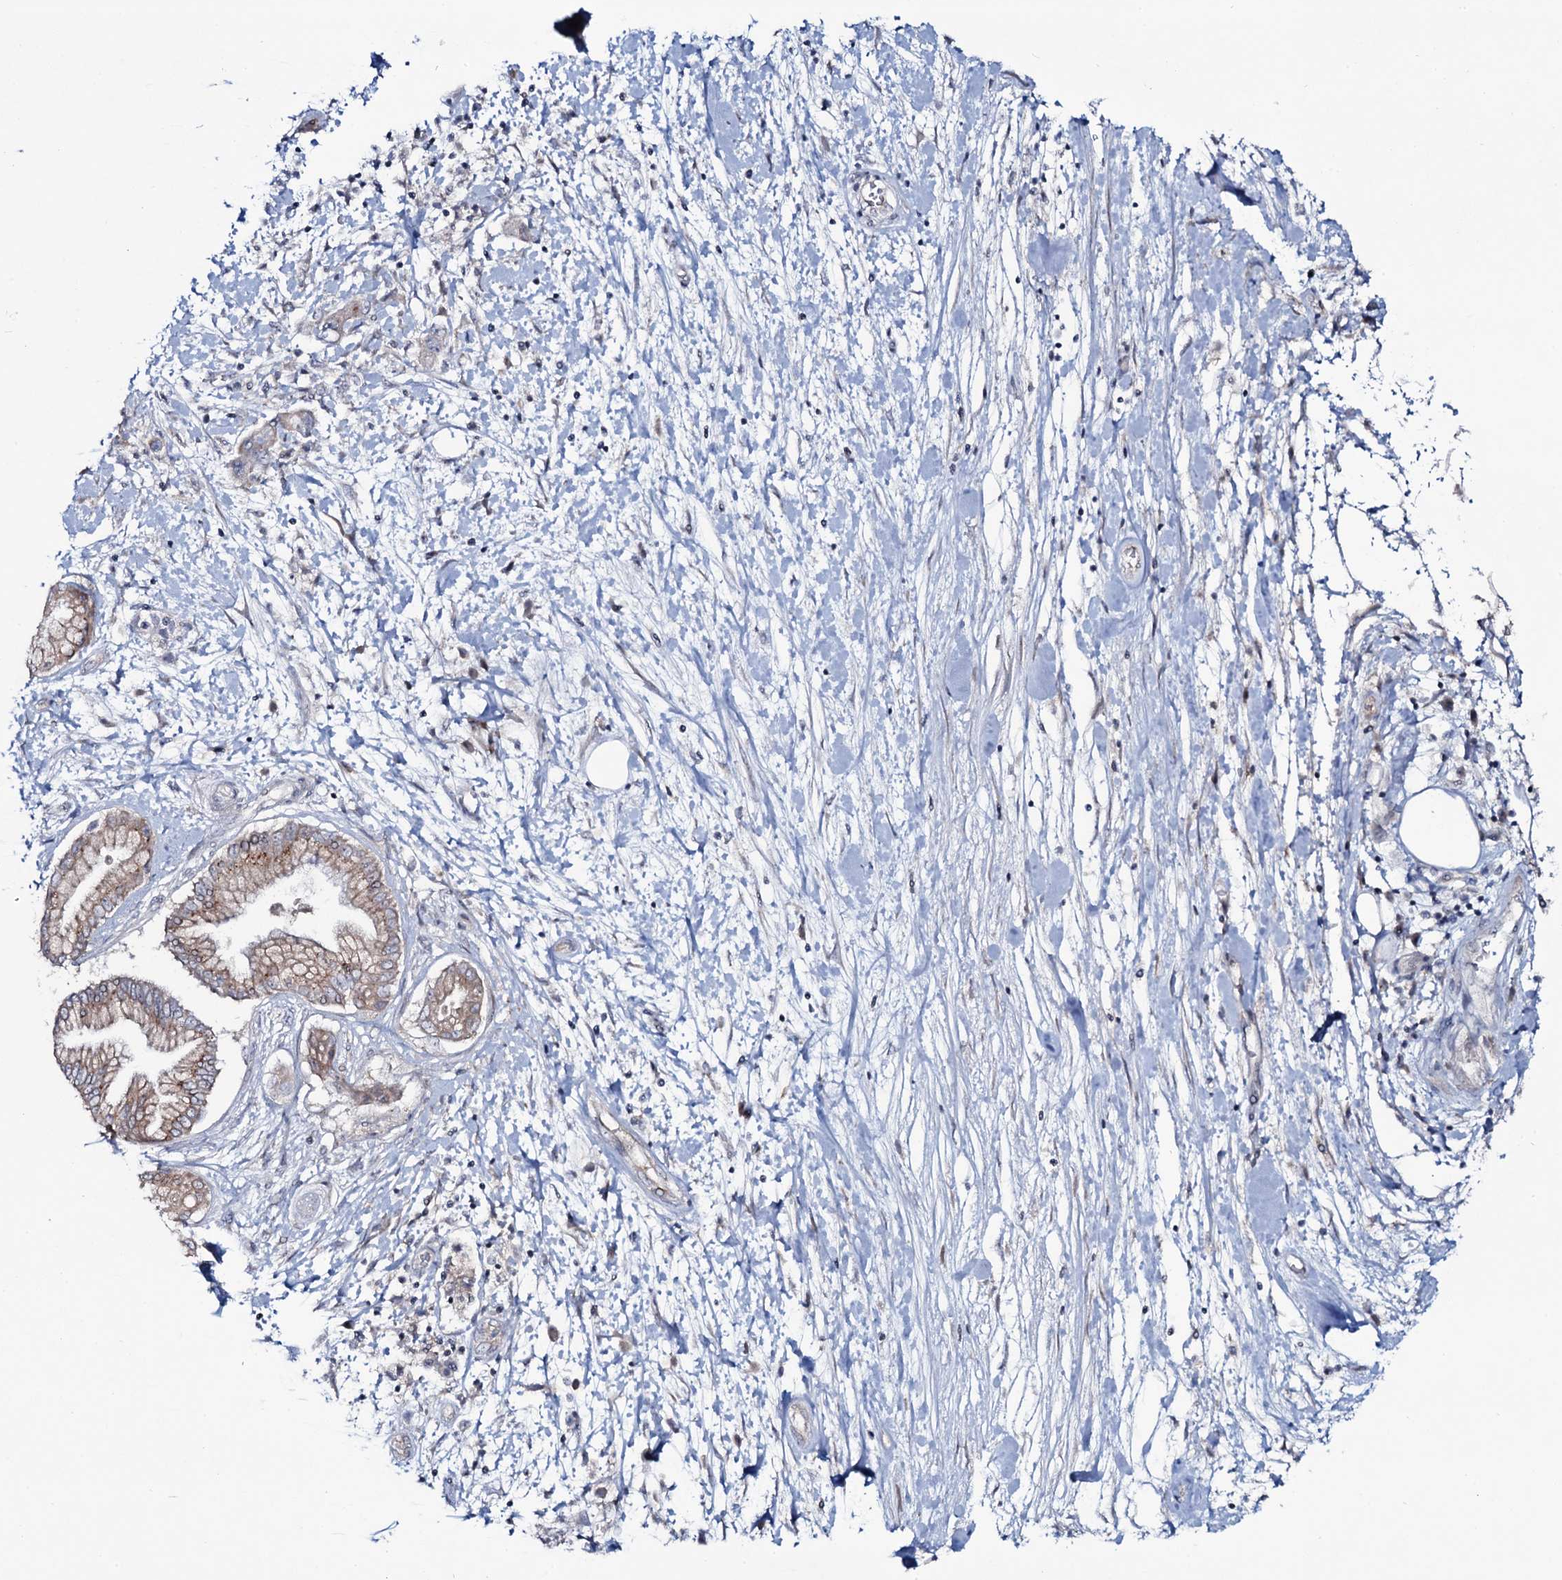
{"staining": {"intensity": "moderate", "quantity": "25%-75%", "location": "cytoplasmic/membranous"}, "tissue": "pancreatic cancer", "cell_type": "Tumor cells", "image_type": "cancer", "snomed": [{"axis": "morphology", "description": "Adenocarcinoma, NOS"}, {"axis": "topography", "description": "Pancreas"}], "caption": "Human adenocarcinoma (pancreatic) stained for a protein (brown) shows moderate cytoplasmic/membranous positive expression in about 25%-75% of tumor cells.", "gene": "SNAP23", "patient": {"sex": "female", "age": 73}}